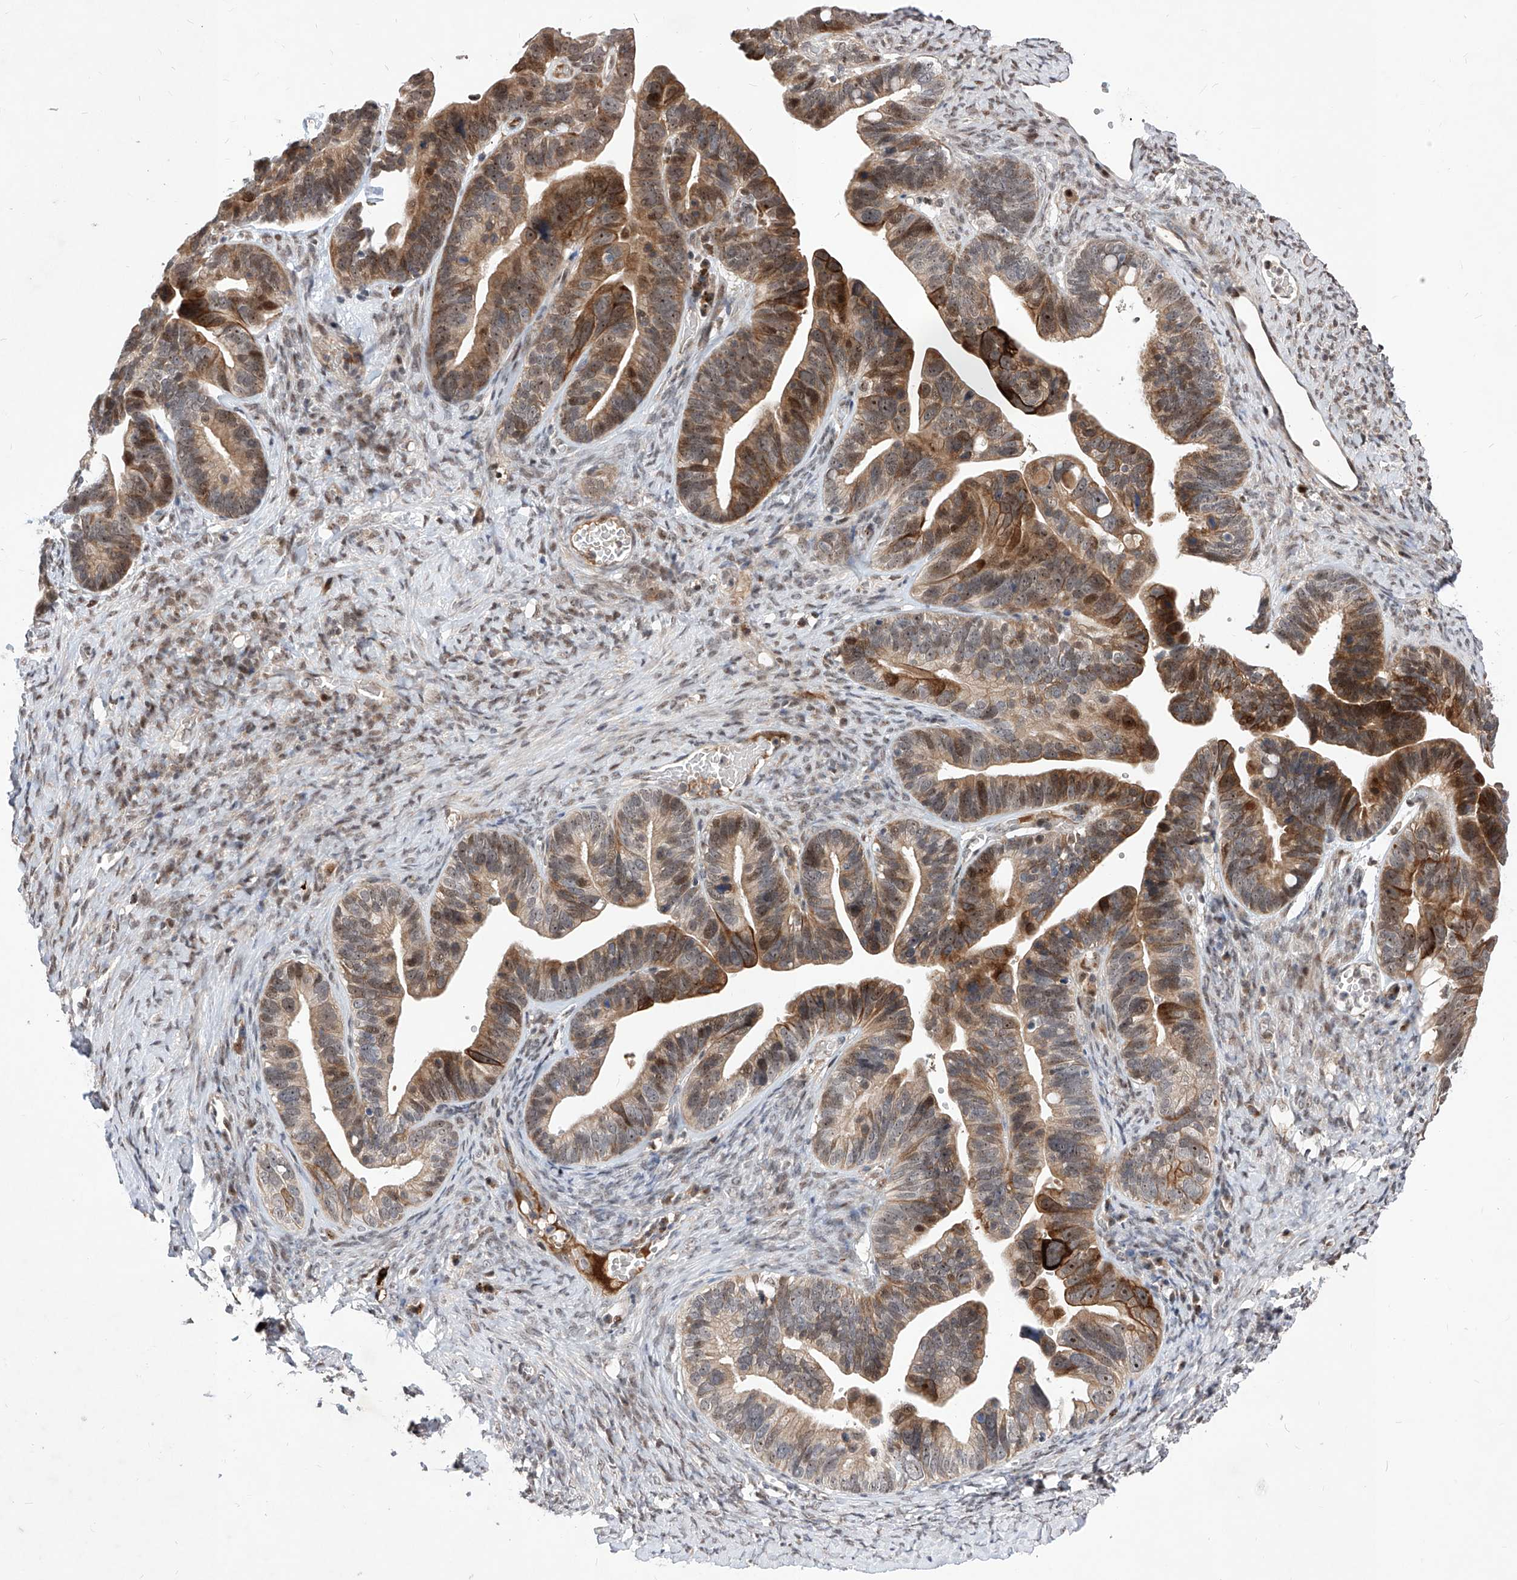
{"staining": {"intensity": "moderate", "quantity": ">75%", "location": "cytoplasmic/membranous,nuclear"}, "tissue": "ovarian cancer", "cell_type": "Tumor cells", "image_type": "cancer", "snomed": [{"axis": "morphology", "description": "Cystadenocarcinoma, serous, NOS"}, {"axis": "topography", "description": "Ovary"}], "caption": "About >75% of tumor cells in human ovarian cancer reveal moderate cytoplasmic/membranous and nuclear protein staining as visualized by brown immunohistochemical staining.", "gene": "LGR4", "patient": {"sex": "female", "age": 56}}